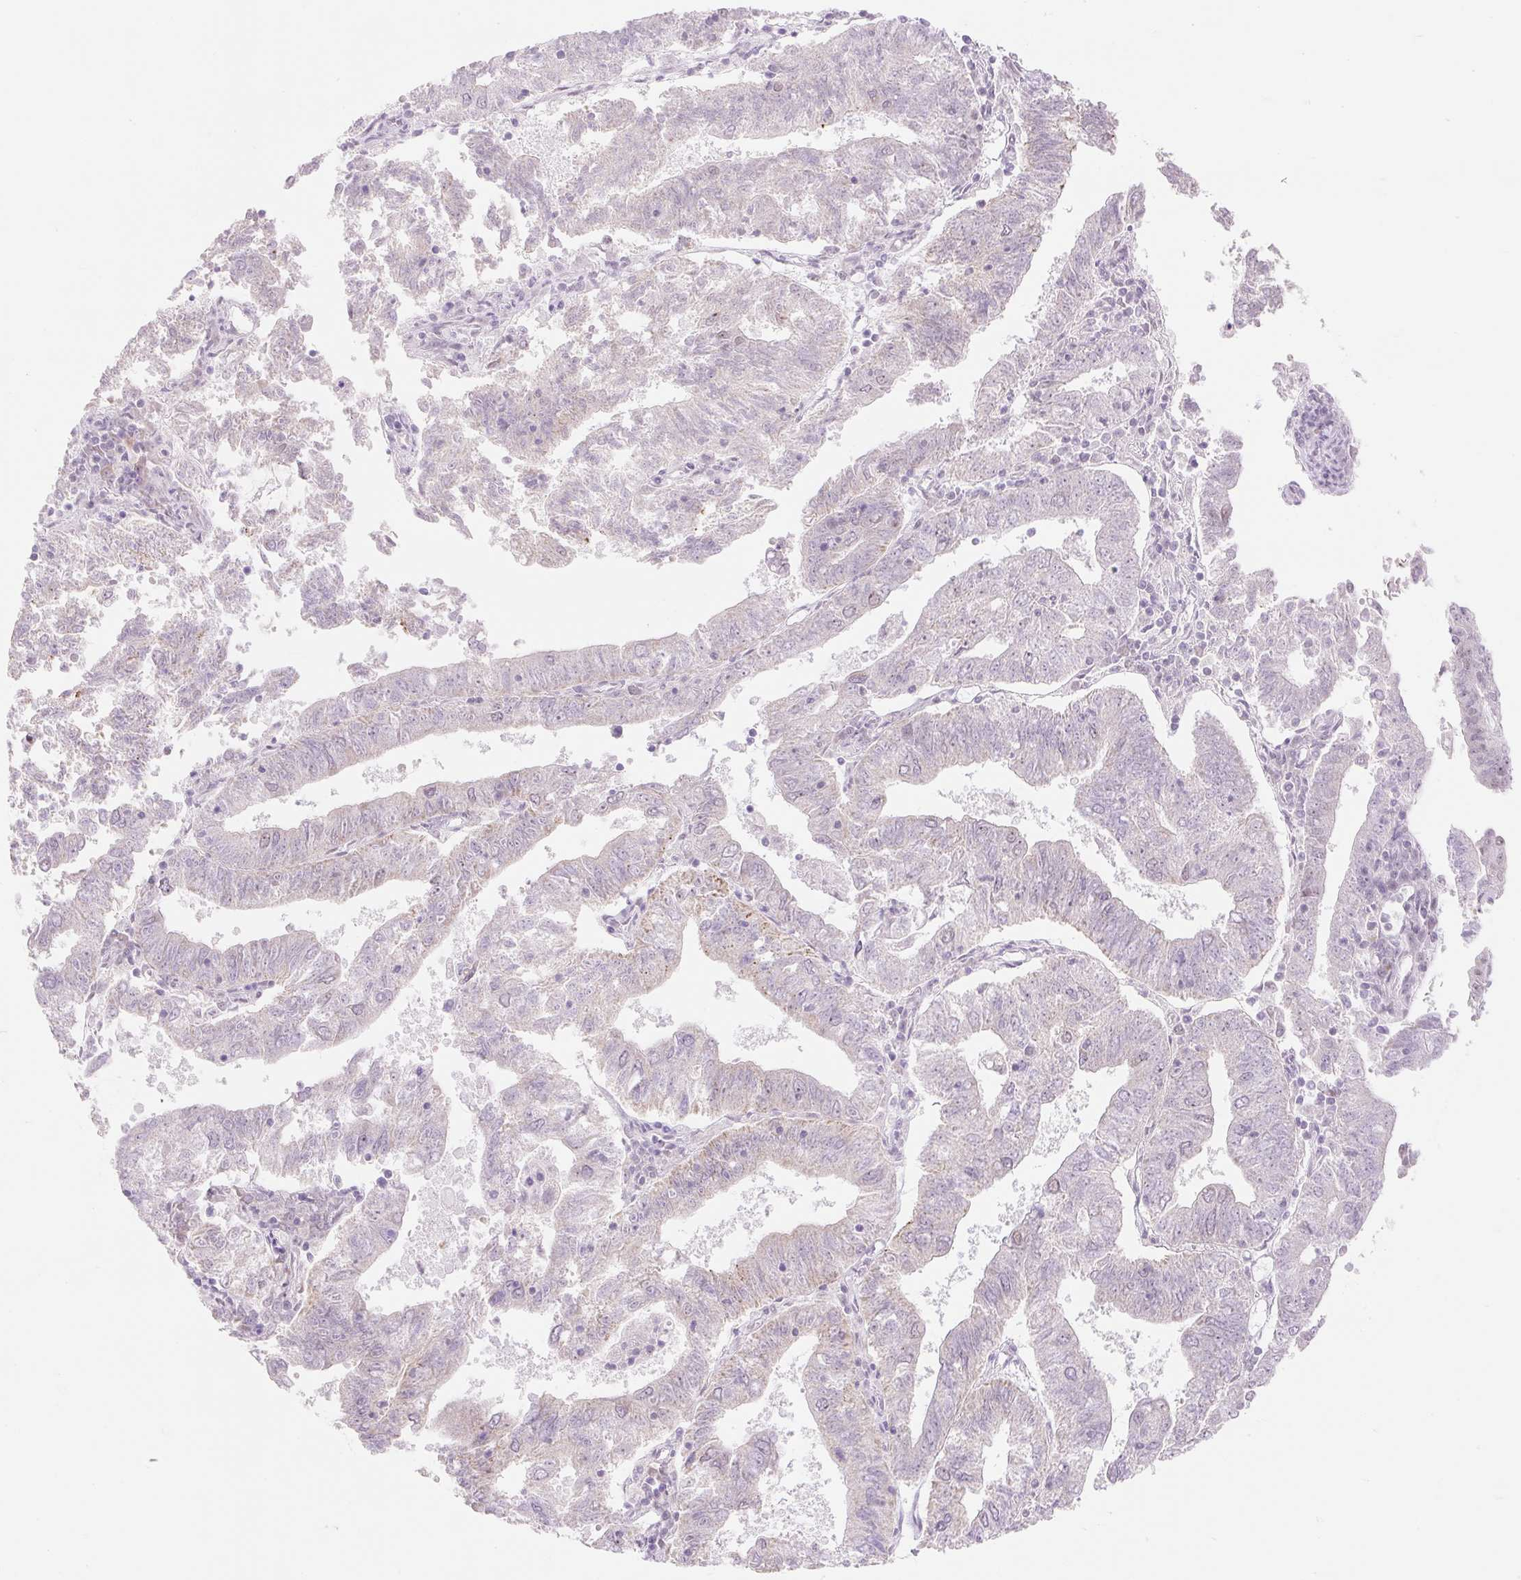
{"staining": {"intensity": "weak", "quantity": "<25%", "location": "nuclear"}, "tissue": "endometrial cancer", "cell_type": "Tumor cells", "image_type": "cancer", "snomed": [{"axis": "morphology", "description": "Adenocarcinoma, NOS"}, {"axis": "topography", "description": "Endometrium"}], "caption": "Tumor cells are negative for brown protein staining in adenocarcinoma (endometrial).", "gene": "H2BW1", "patient": {"sex": "female", "age": 82}}